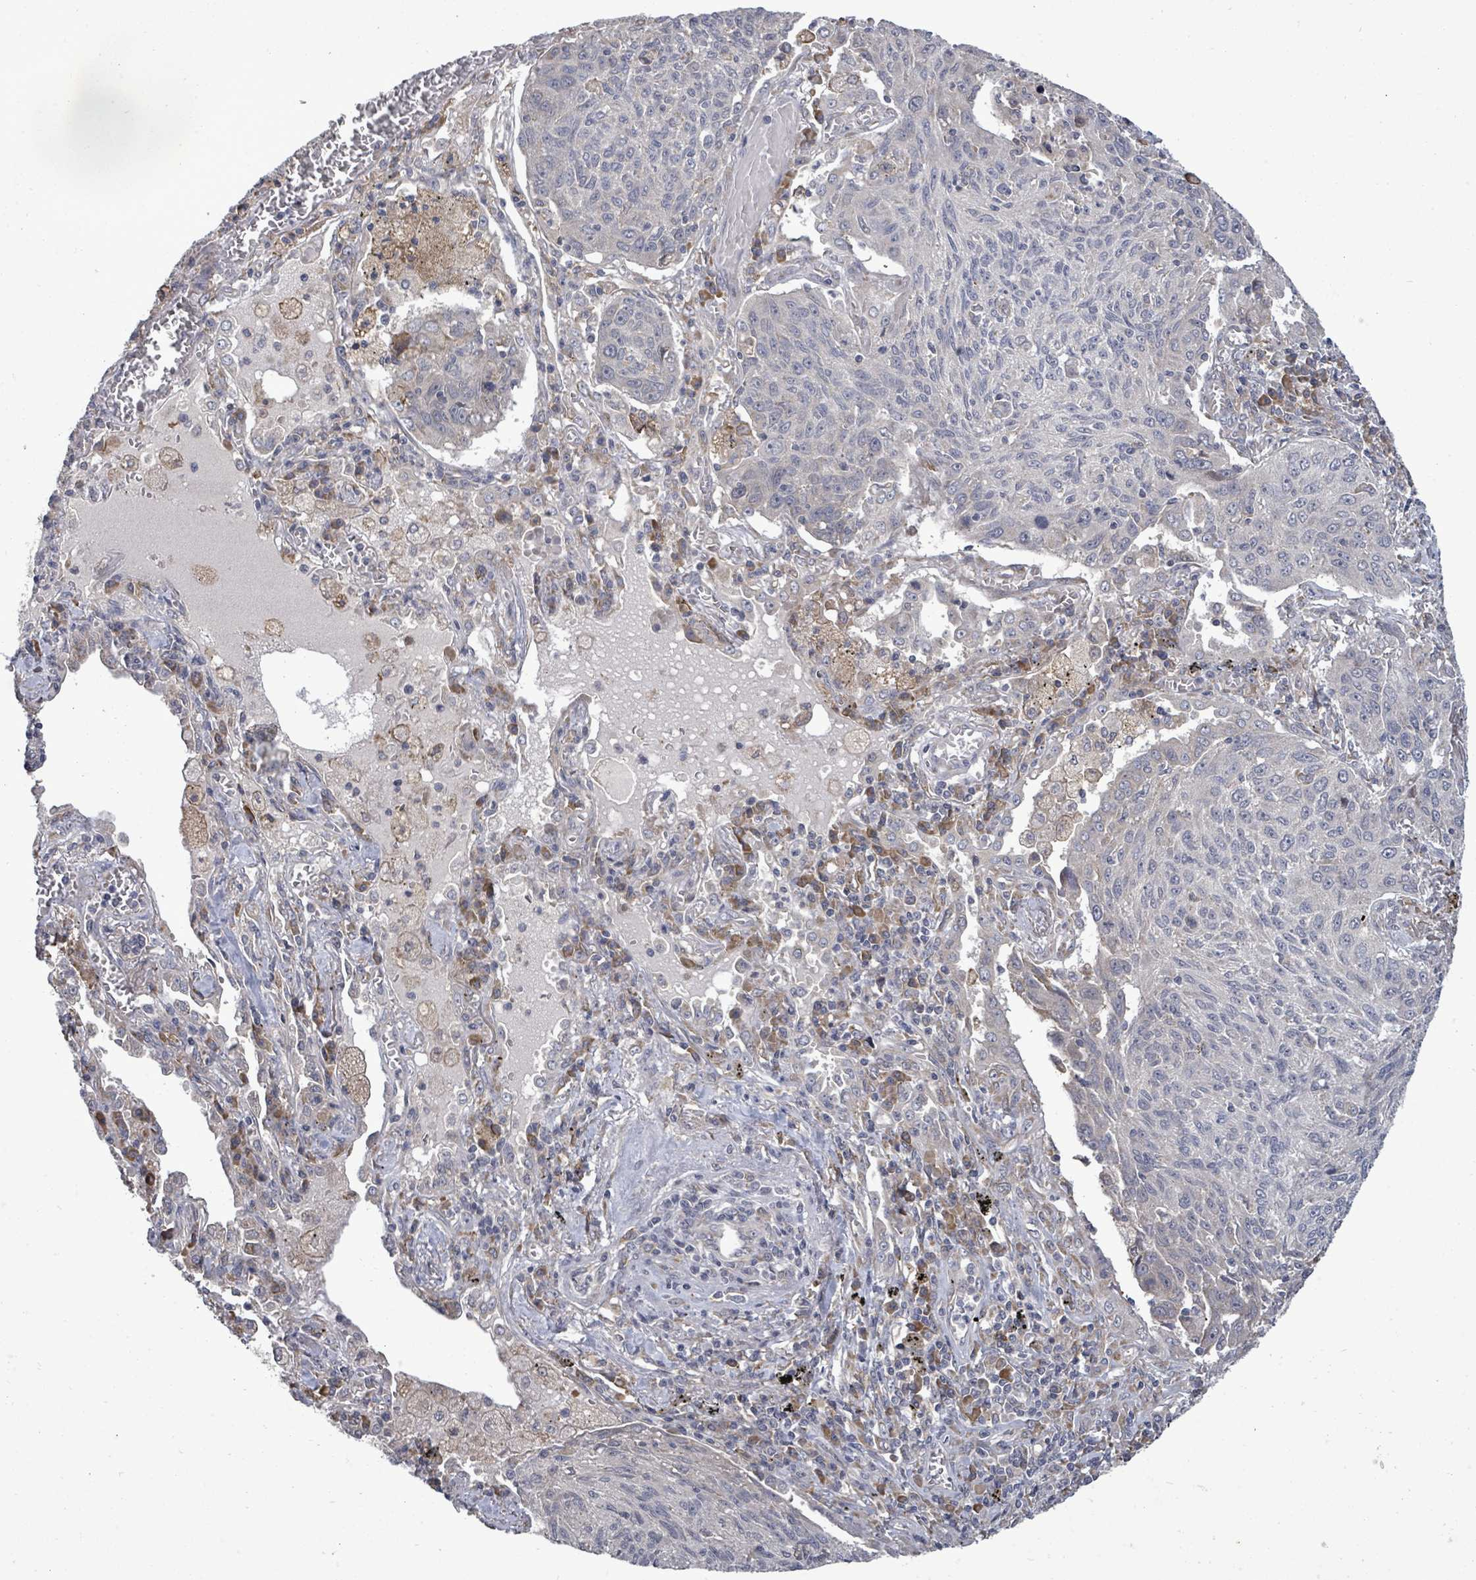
{"staining": {"intensity": "moderate", "quantity": "<25%", "location": "cytoplasmic/membranous"}, "tissue": "lung cancer", "cell_type": "Tumor cells", "image_type": "cancer", "snomed": [{"axis": "morphology", "description": "Squamous cell carcinoma, NOS"}, {"axis": "topography", "description": "Lung"}], "caption": "Immunohistochemical staining of human lung squamous cell carcinoma shows low levels of moderate cytoplasmic/membranous protein positivity in approximately <25% of tumor cells.", "gene": "POMGNT2", "patient": {"sex": "female", "age": 66}}